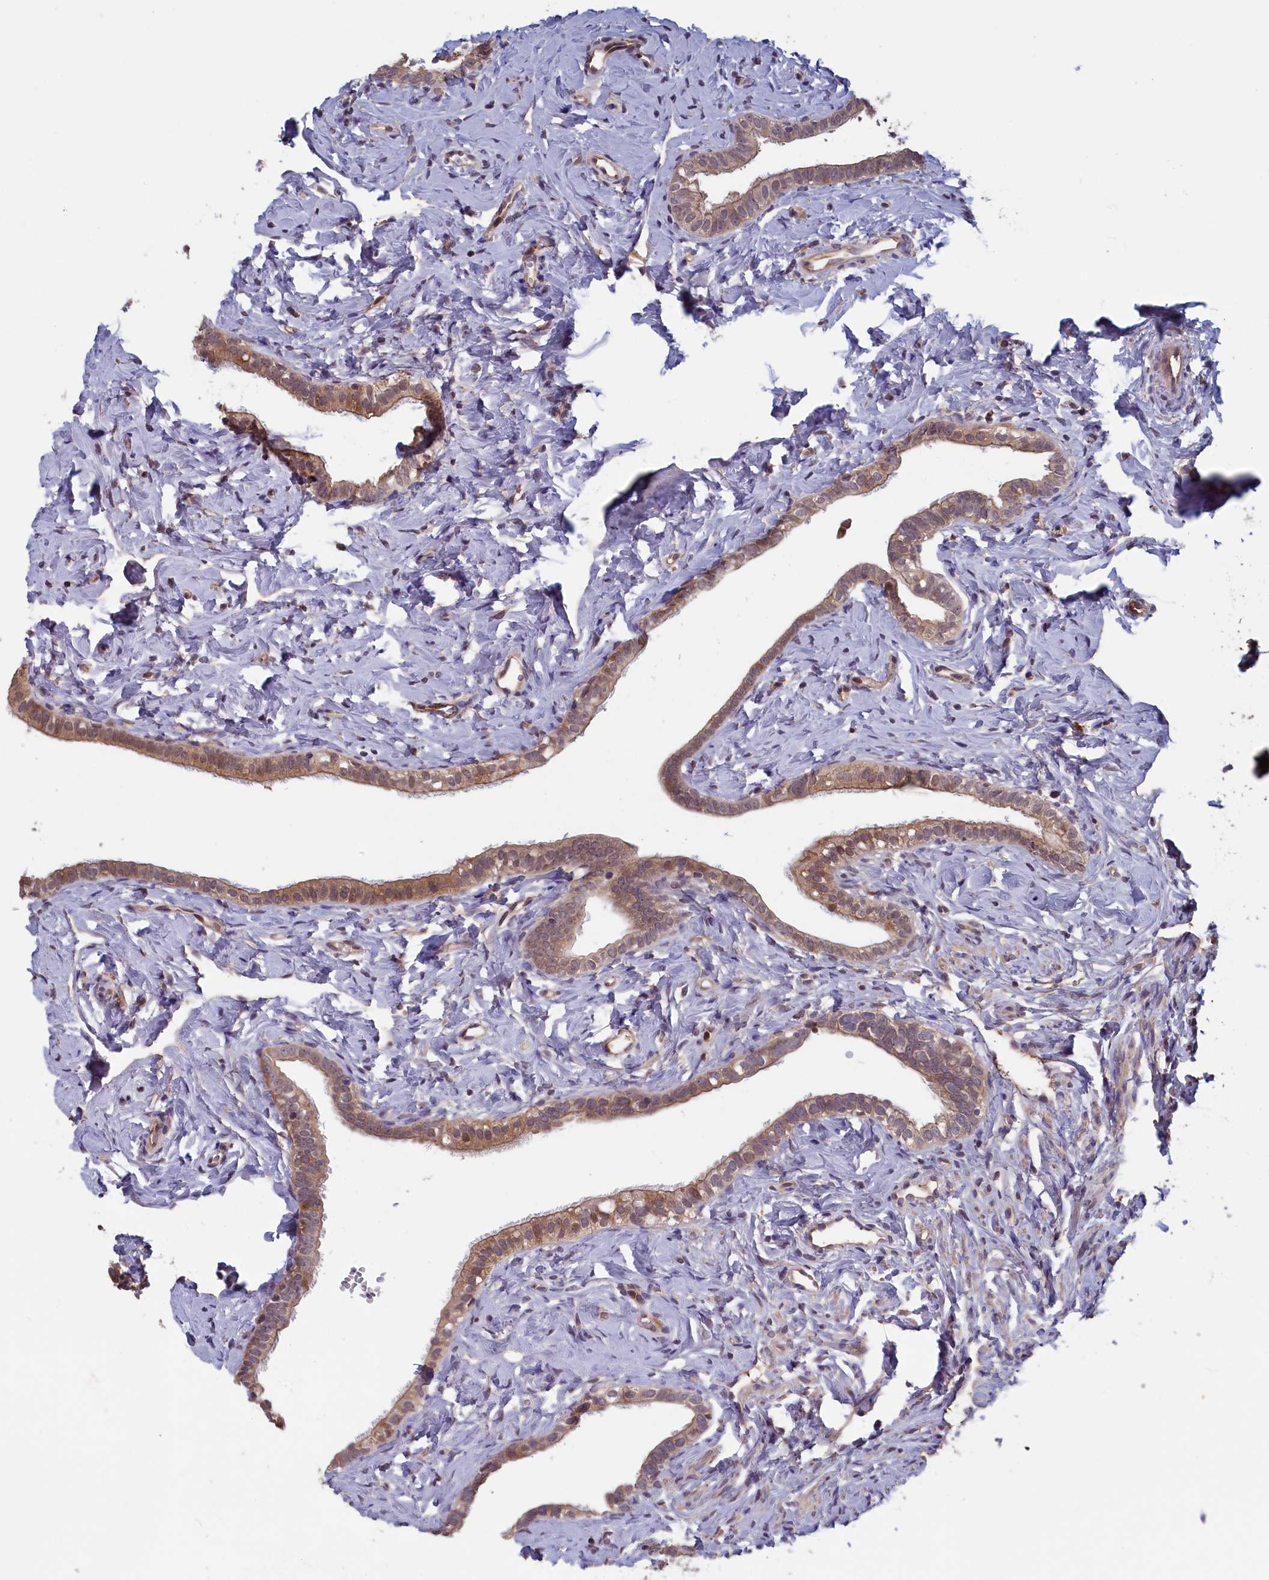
{"staining": {"intensity": "weak", "quantity": "25%-75%", "location": "cytoplasmic/membranous,nuclear"}, "tissue": "fallopian tube", "cell_type": "Glandular cells", "image_type": "normal", "snomed": [{"axis": "morphology", "description": "Normal tissue, NOS"}, {"axis": "topography", "description": "Fallopian tube"}], "caption": "IHC micrograph of normal fallopian tube: fallopian tube stained using immunohistochemistry displays low levels of weak protein expression localized specifically in the cytoplasmic/membranous,nuclear of glandular cells, appearing as a cytoplasmic/membranous,nuclear brown color.", "gene": "PLP2", "patient": {"sex": "female", "age": 66}}